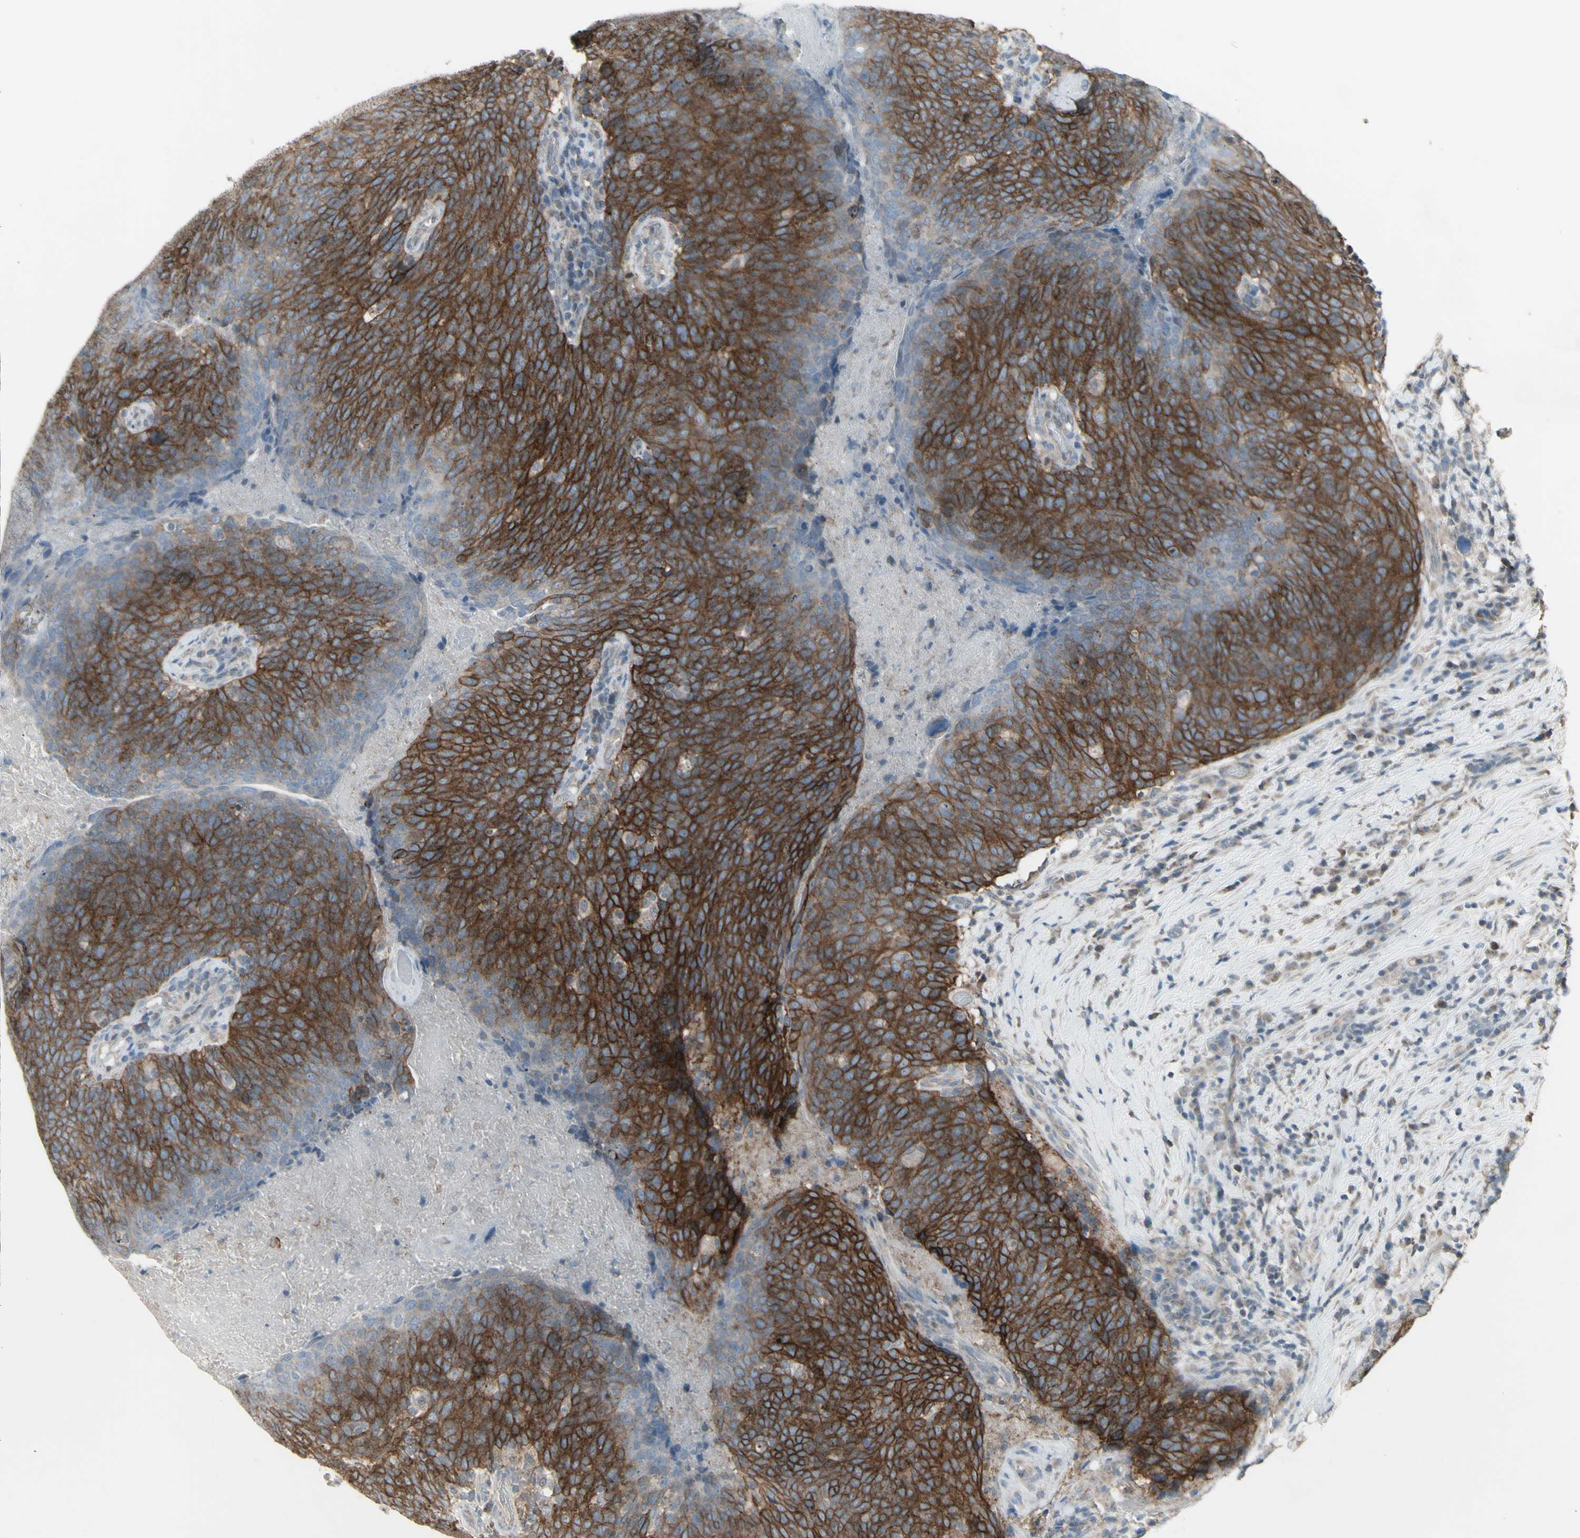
{"staining": {"intensity": "moderate", "quantity": ">75%", "location": "cytoplasmic/membranous"}, "tissue": "head and neck cancer", "cell_type": "Tumor cells", "image_type": "cancer", "snomed": [{"axis": "morphology", "description": "Squamous cell carcinoma, NOS"}, {"axis": "morphology", "description": "Squamous cell carcinoma, metastatic, NOS"}, {"axis": "topography", "description": "Lymph node"}, {"axis": "topography", "description": "Head-Neck"}], "caption": "A micrograph of head and neck cancer stained for a protein demonstrates moderate cytoplasmic/membranous brown staining in tumor cells.", "gene": "FXYD3", "patient": {"sex": "male", "age": 62}}